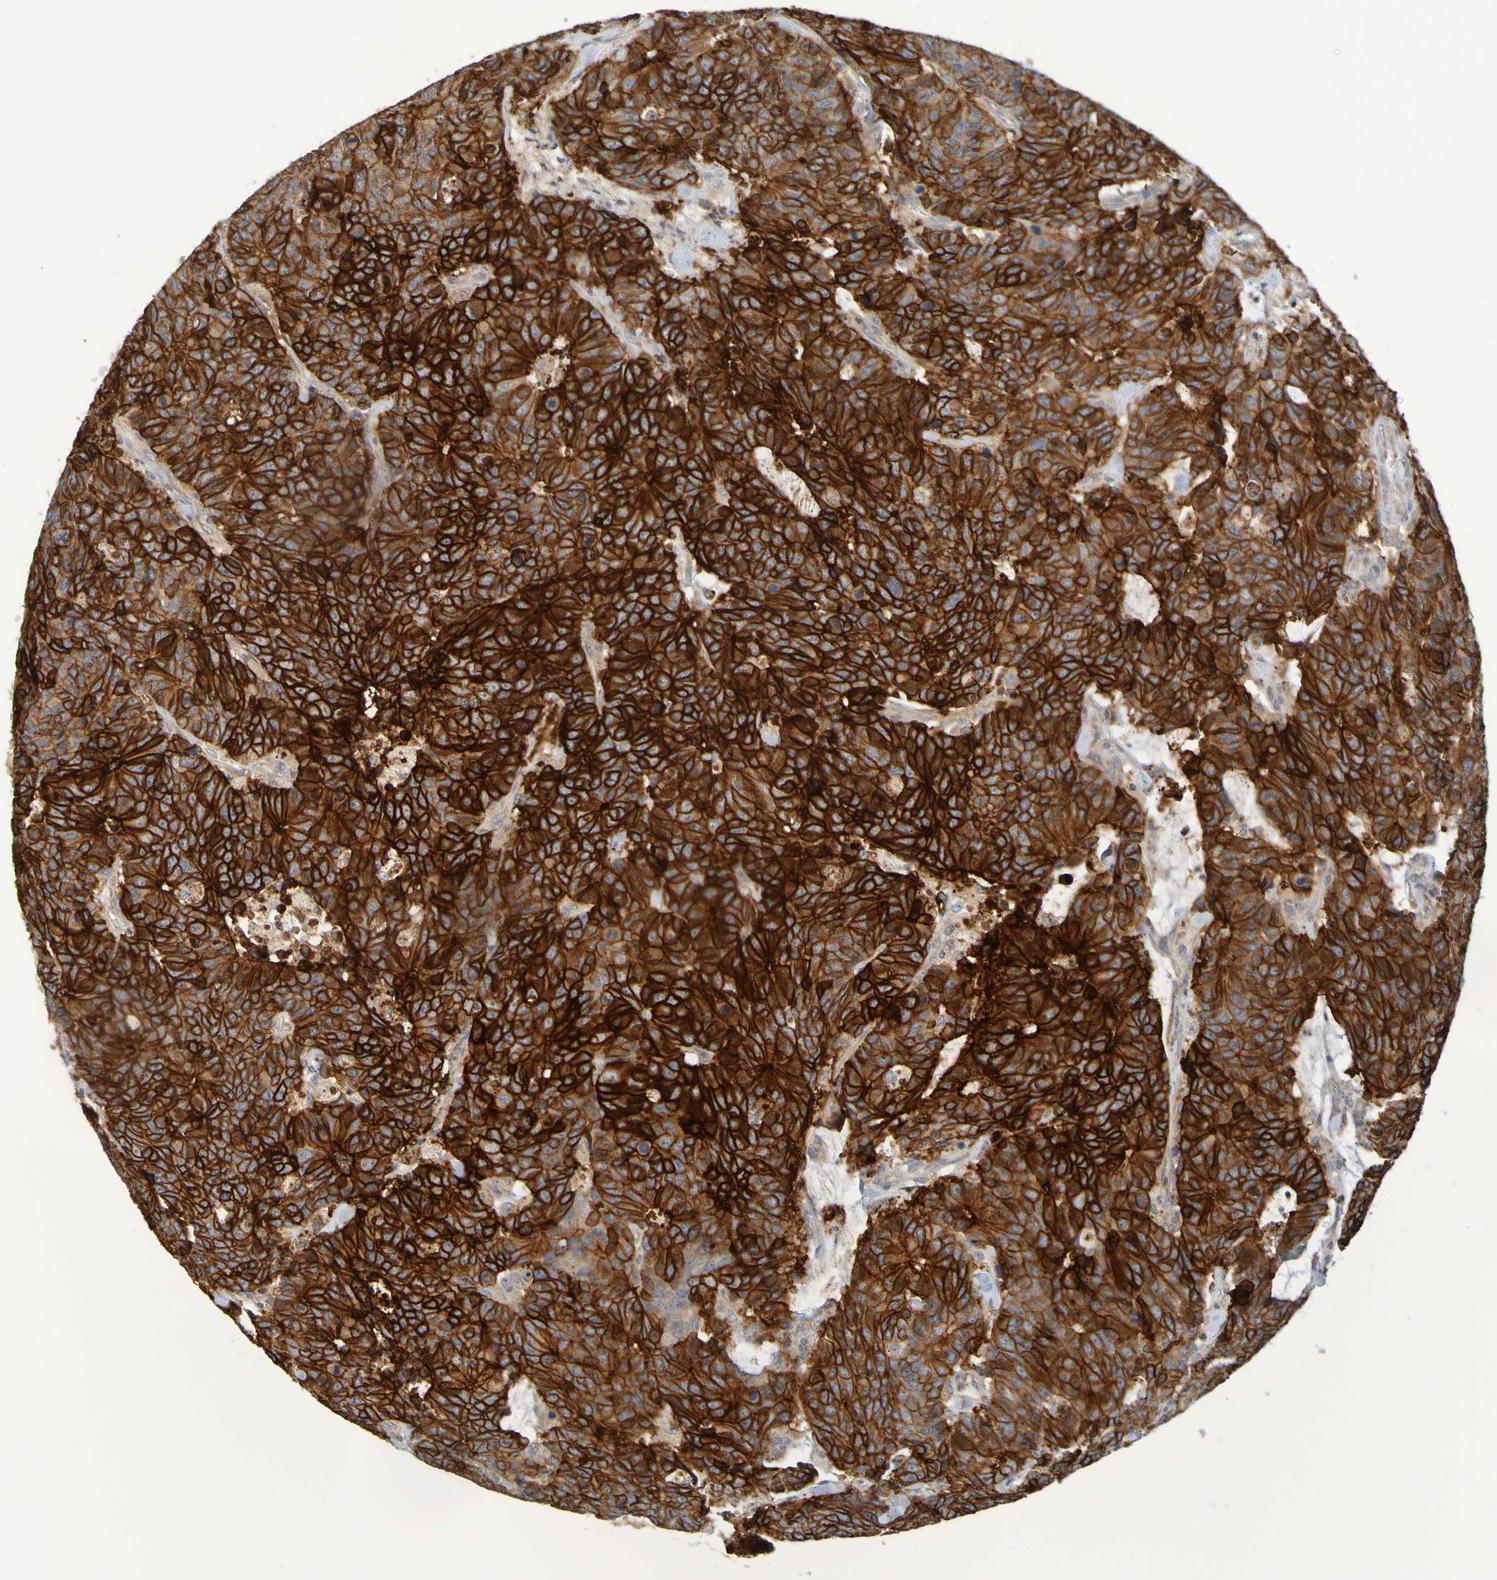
{"staining": {"intensity": "strong", "quantity": ">75%", "location": "cytoplasmic/membranous"}, "tissue": "colorectal cancer", "cell_type": "Tumor cells", "image_type": "cancer", "snomed": [{"axis": "morphology", "description": "Adenocarcinoma, NOS"}, {"axis": "topography", "description": "Colon"}], "caption": "An image of colorectal adenocarcinoma stained for a protein demonstrates strong cytoplasmic/membranous brown staining in tumor cells.", "gene": "CLDN18", "patient": {"sex": "female", "age": 86}}